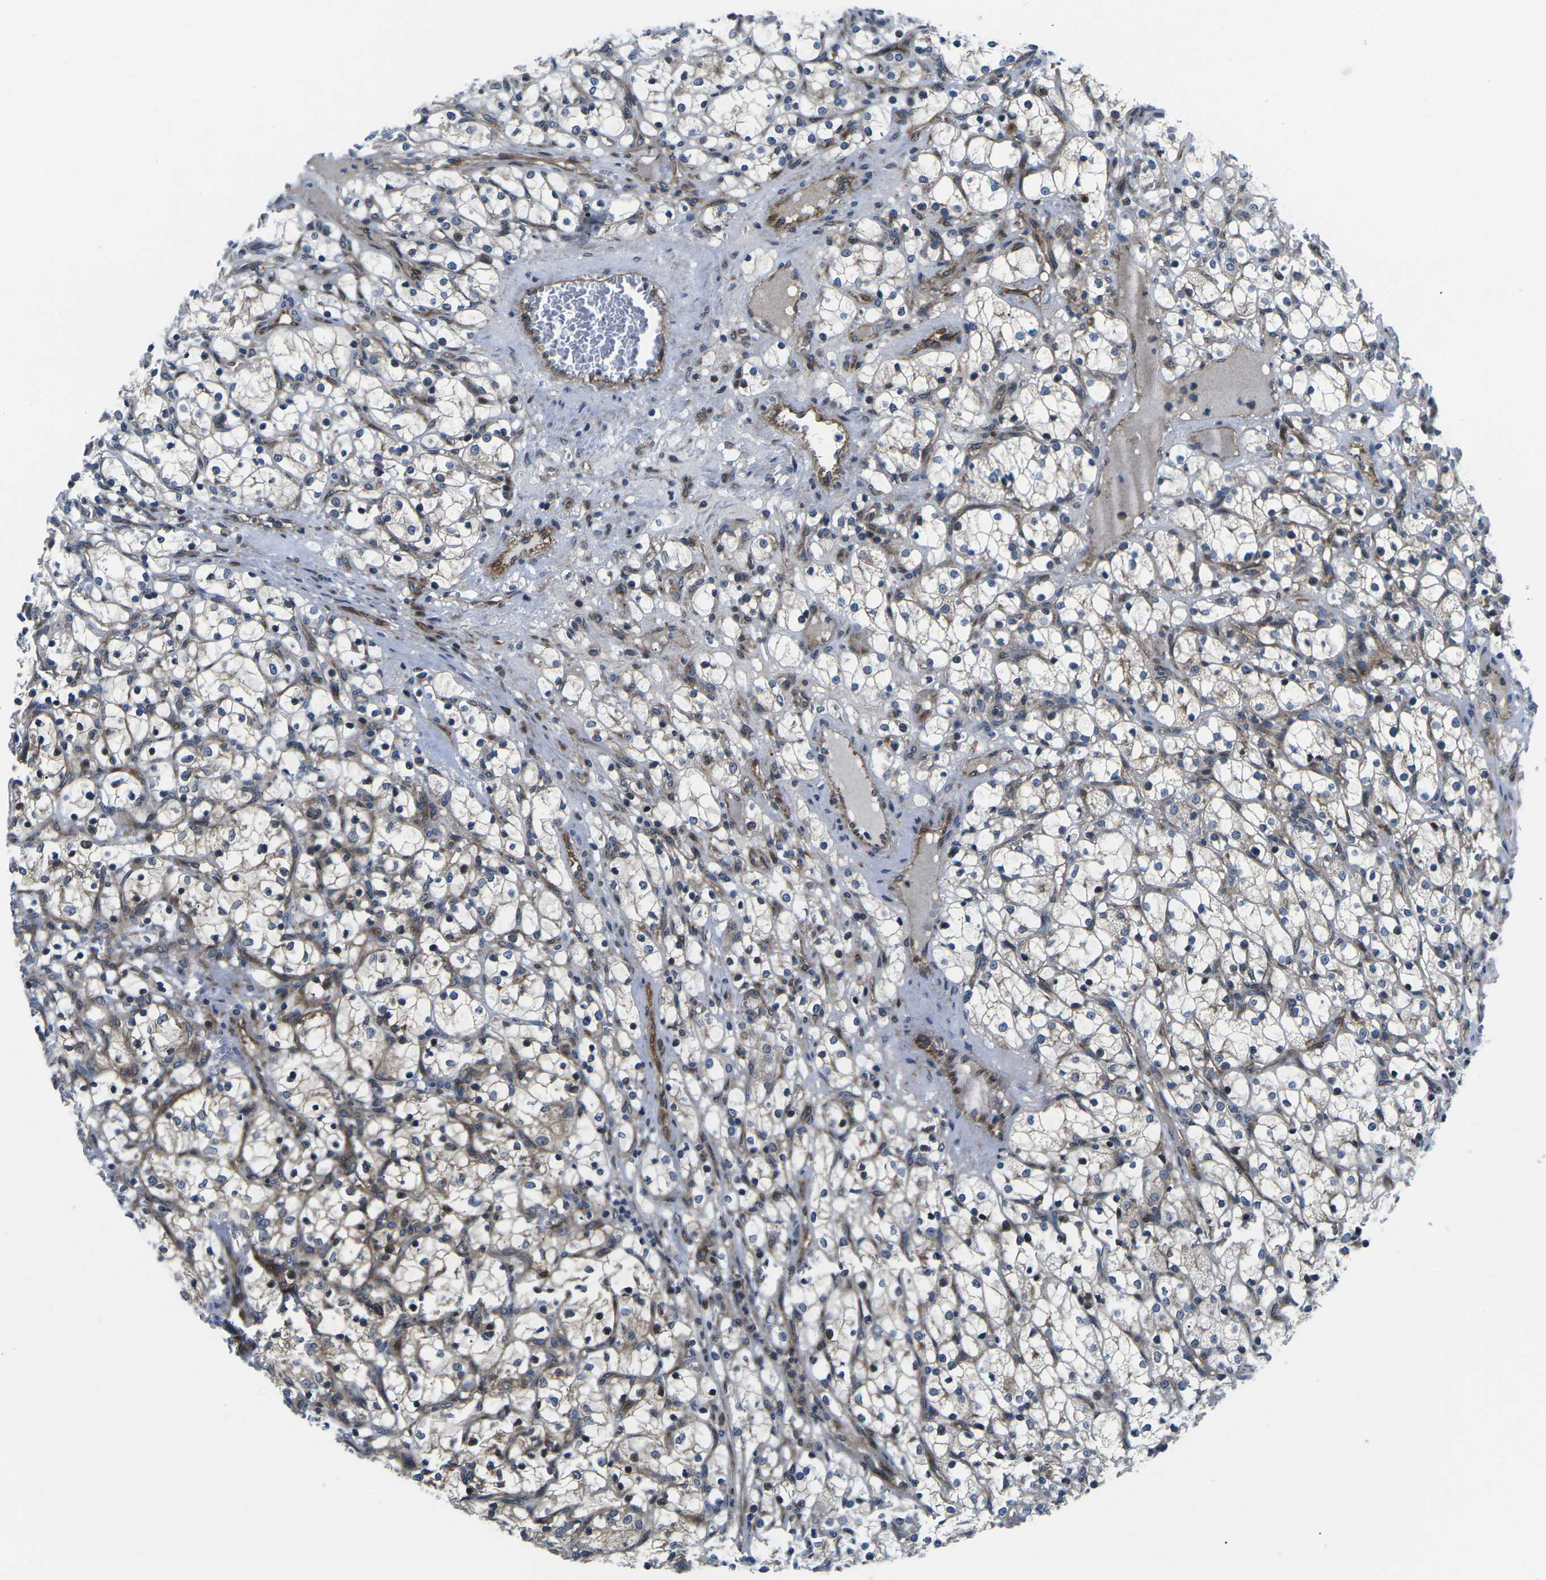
{"staining": {"intensity": "negative", "quantity": "none", "location": "none"}, "tissue": "renal cancer", "cell_type": "Tumor cells", "image_type": "cancer", "snomed": [{"axis": "morphology", "description": "Adenocarcinoma, NOS"}, {"axis": "topography", "description": "Kidney"}], "caption": "Tumor cells show no significant expression in renal cancer (adenocarcinoma).", "gene": "EIF4E", "patient": {"sex": "female", "age": 69}}